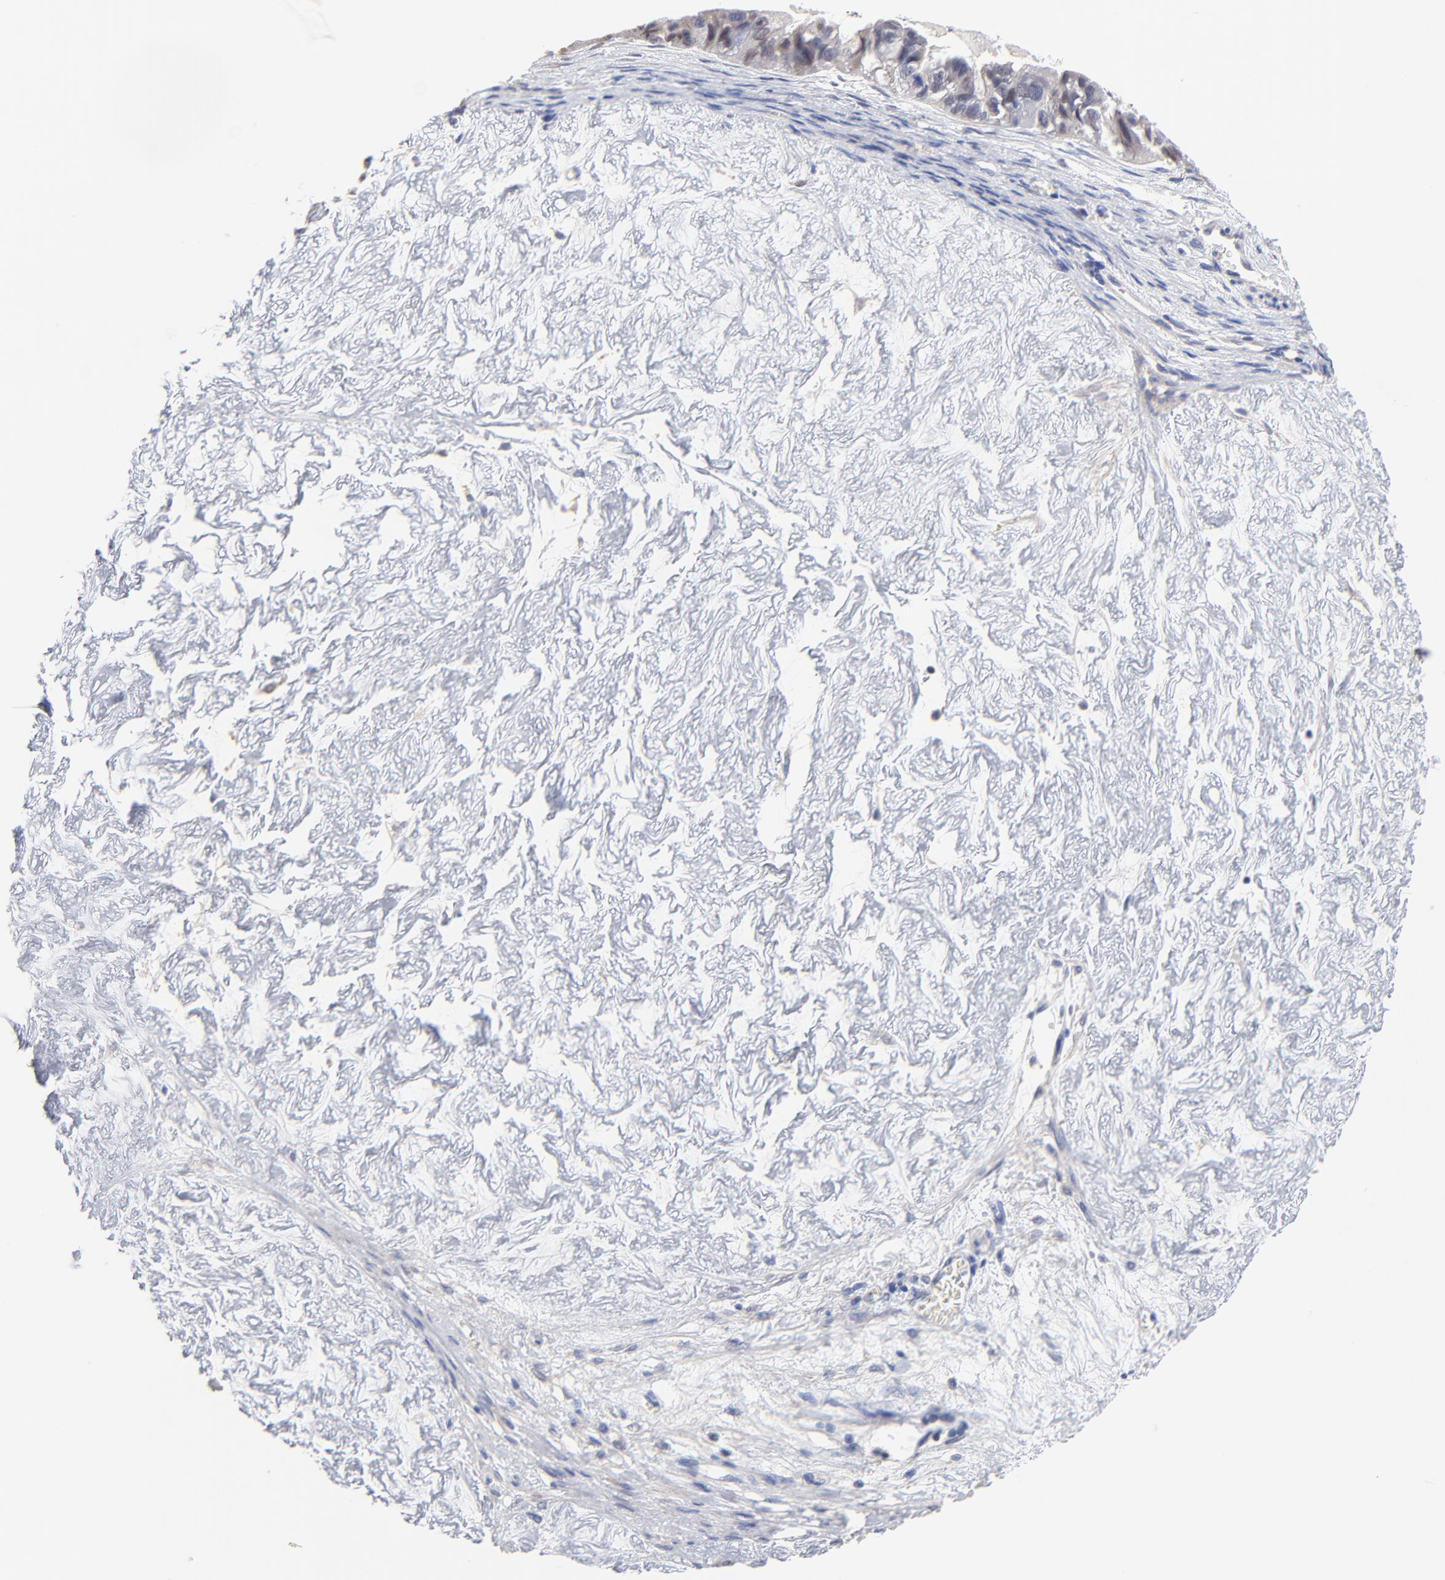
{"staining": {"intensity": "weak", "quantity": "<25%", "location": "nuclear"}, "tissue": "ovarian cancer", "cell_type": "Tumor cells", "image_type": "cancer", "snomed": [{"axis": "morphology", "description": "Carcinoma, endometroid"}, {"axis": "topography", "description": "Ovary"}], "caption": "An IHC photomicrograph of ovarian cancer is shown. There is no staining in tumor cells of ovarian cancer.", "gene": "TWNK", "patient": {"sex": "female", "age": 85}}